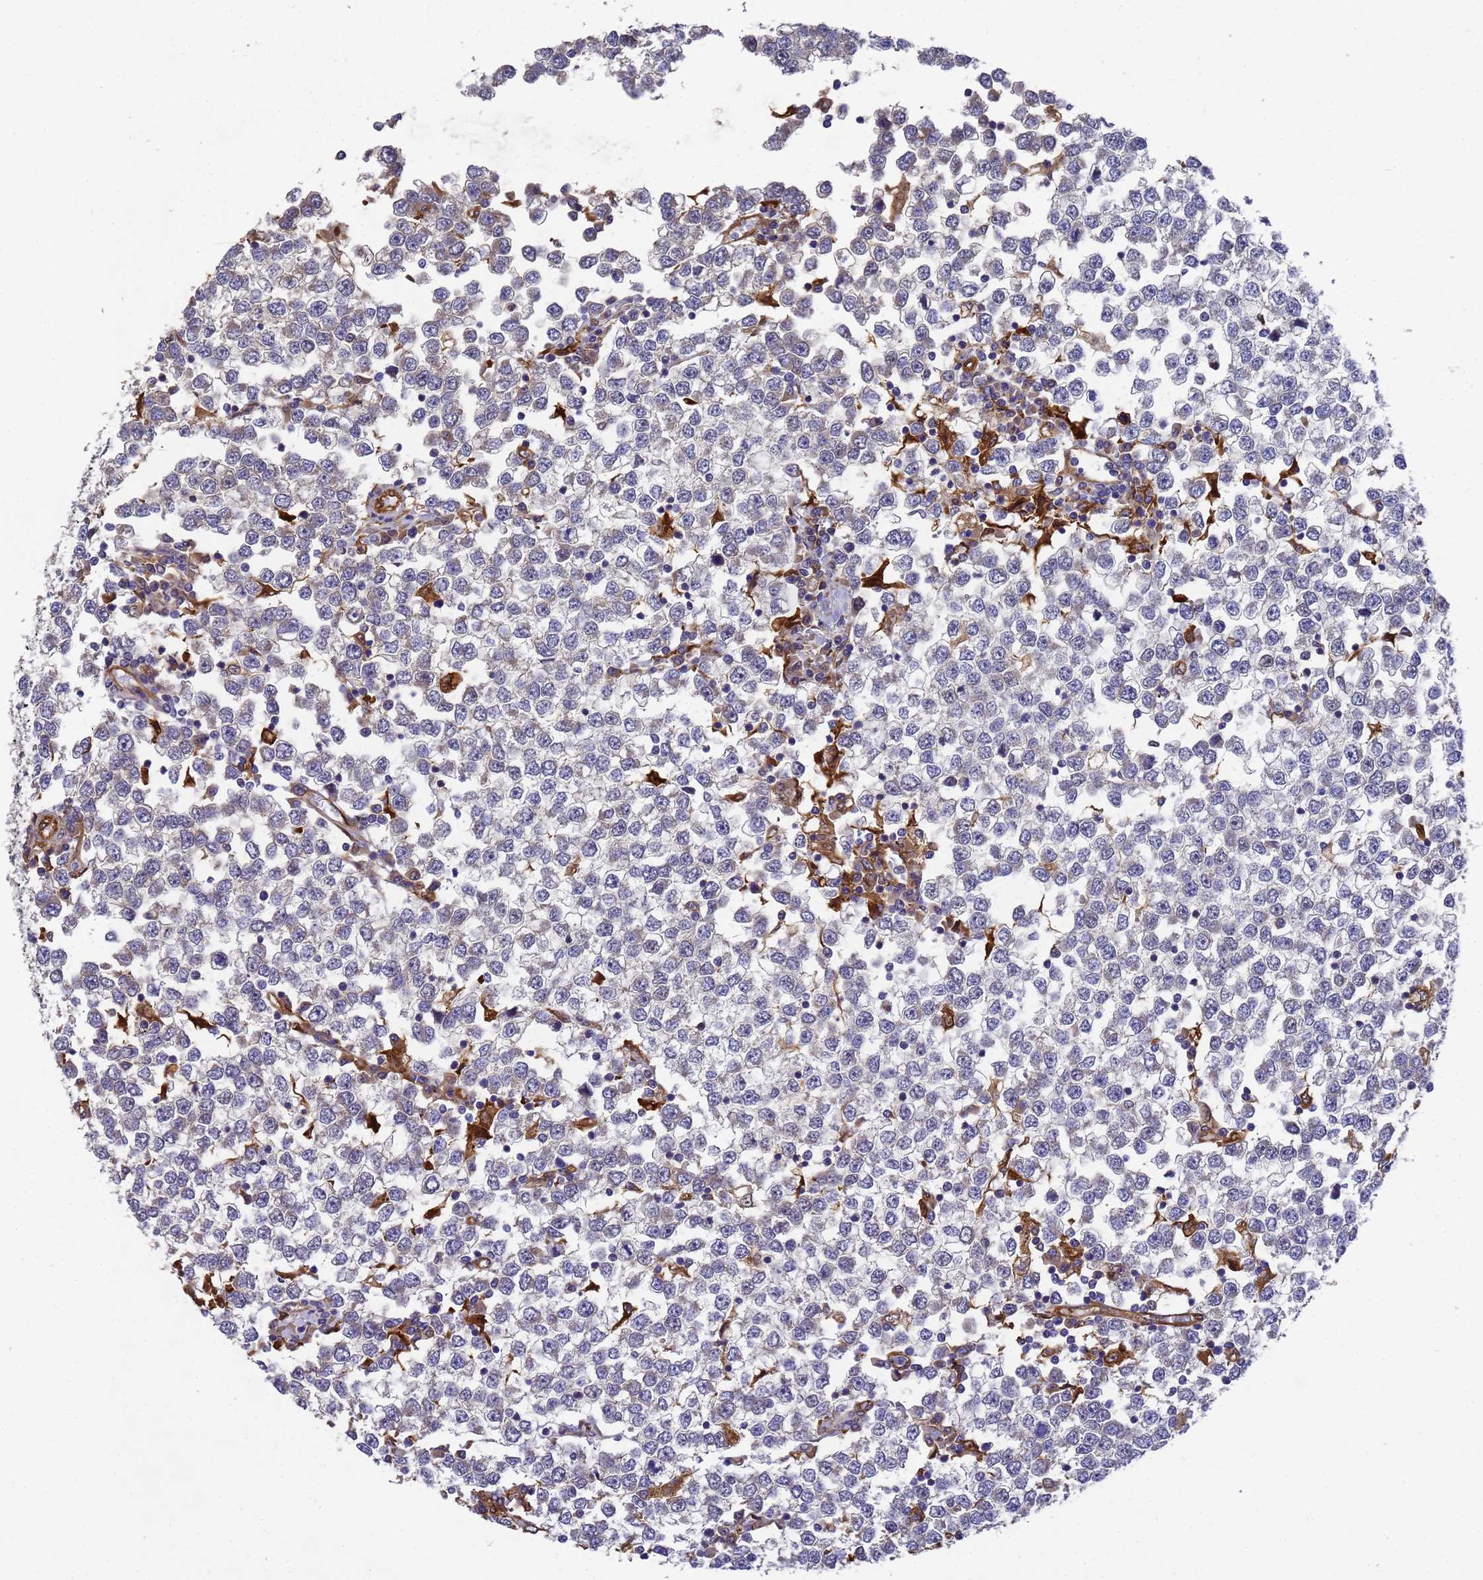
{"staining": {"intensity": "negative", "quantity": "none", "location": "none"}, "tissue": "testis cancer", "cell_type": "Tumor cells", "image_type": "cancer", "snomed": [{"axis": "morphology", "description": "Seminoma, NOS"}, {"axis": "topography", "description": "Testis"}], "caption": "This is a micrograph of immunohistochemistry (IHC) staining of seminoma (testis), which shows no expression in tumor cells.", "gene": "SLC35E2B", "patient": {"sex": "male", "age": 65}}